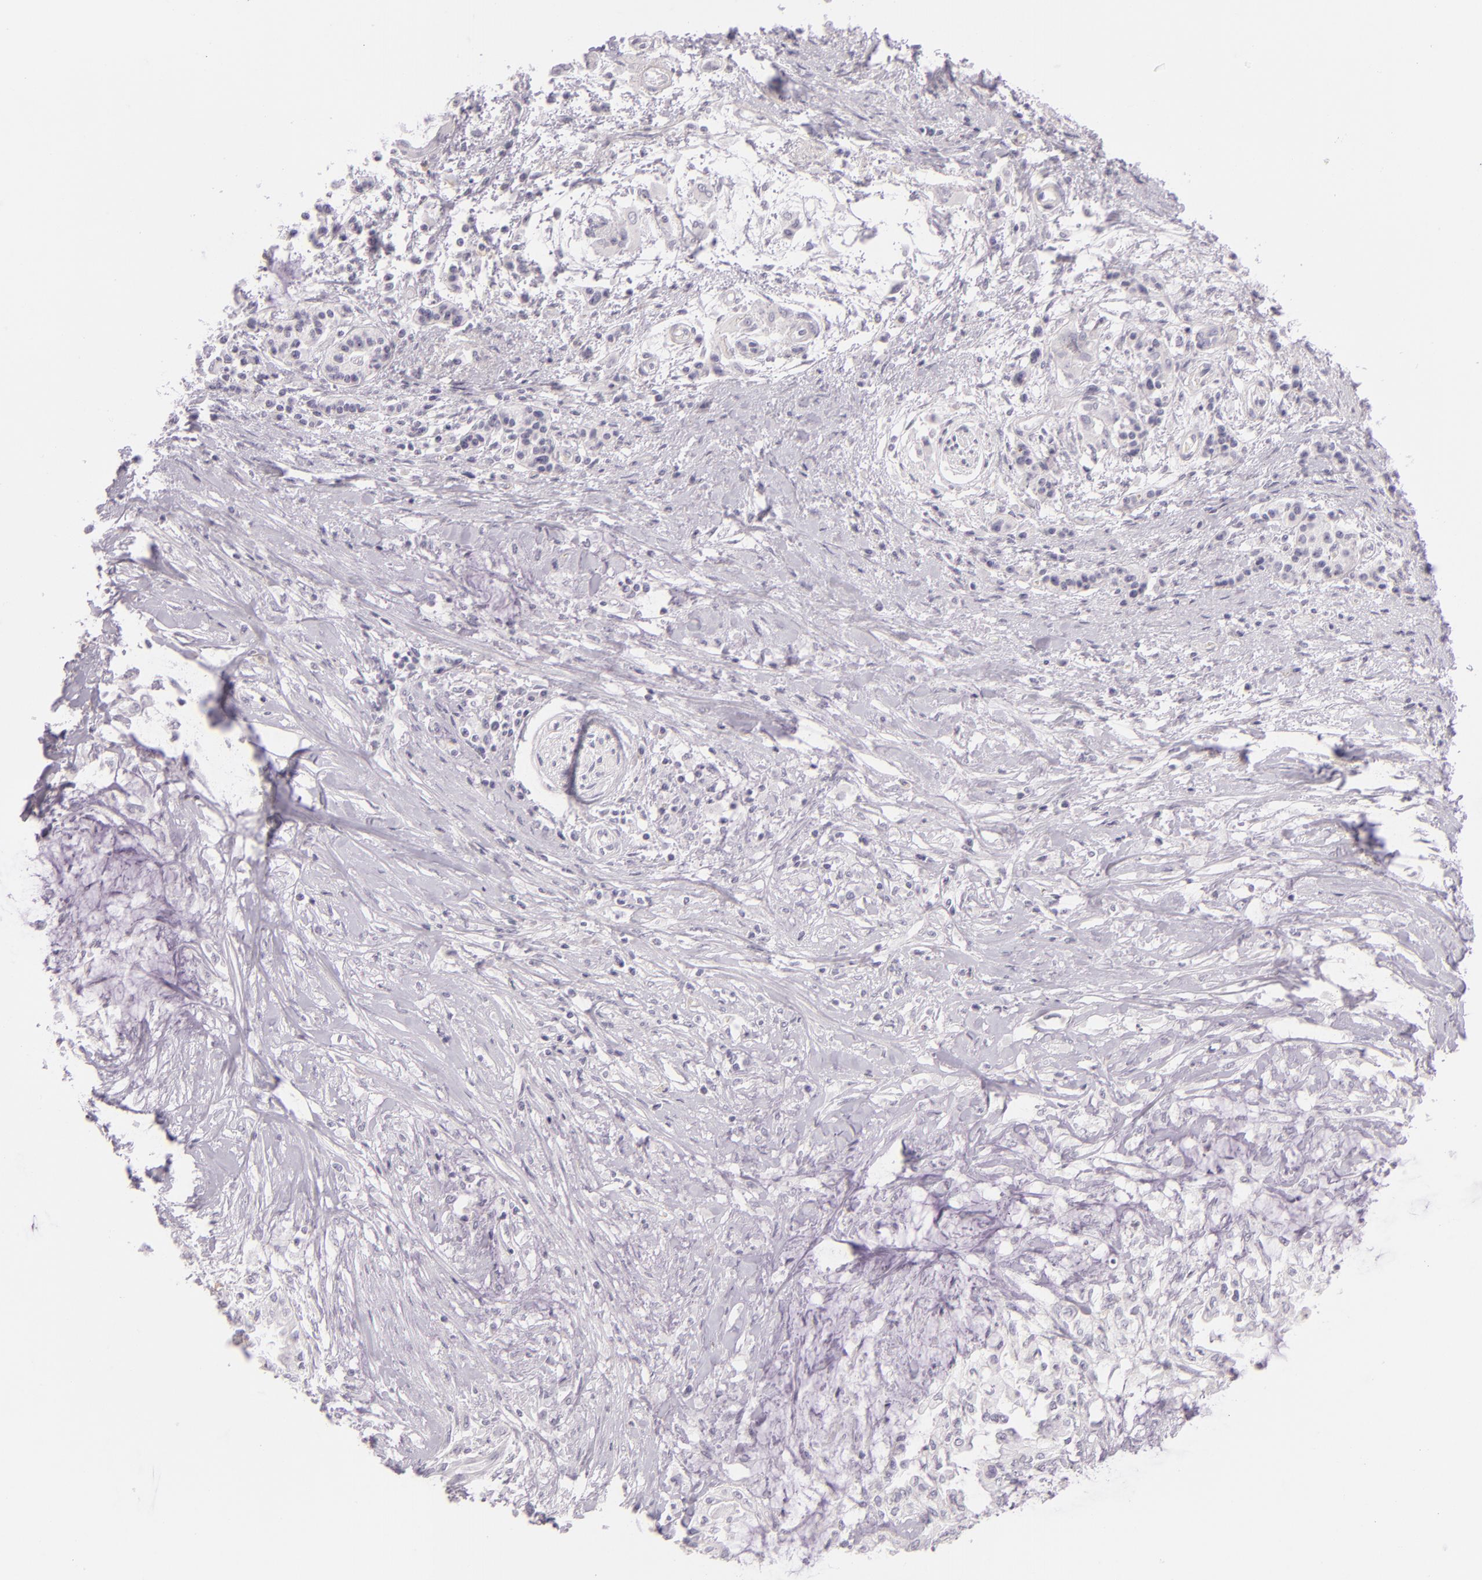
{"staining": {"intensity": "negative", "quantity": "none", "location": "none"}, "tissue": "pancreatic cancer", "cell_type": "Tumor cells", "image_type": "cancer", "snomed": [{"axis": "morphology", "description": "Adenocarcinoma, NOS"}, {"axis": "topography", "description": "Pancreas"}], "caption": "Pancreatic cancer (adenocarcinoma) stained for a protein using immunohistochemistry exhibits no positivity tumor cells.", "gene": "CBS", "patient": {"sex": "female", "age": 64}}